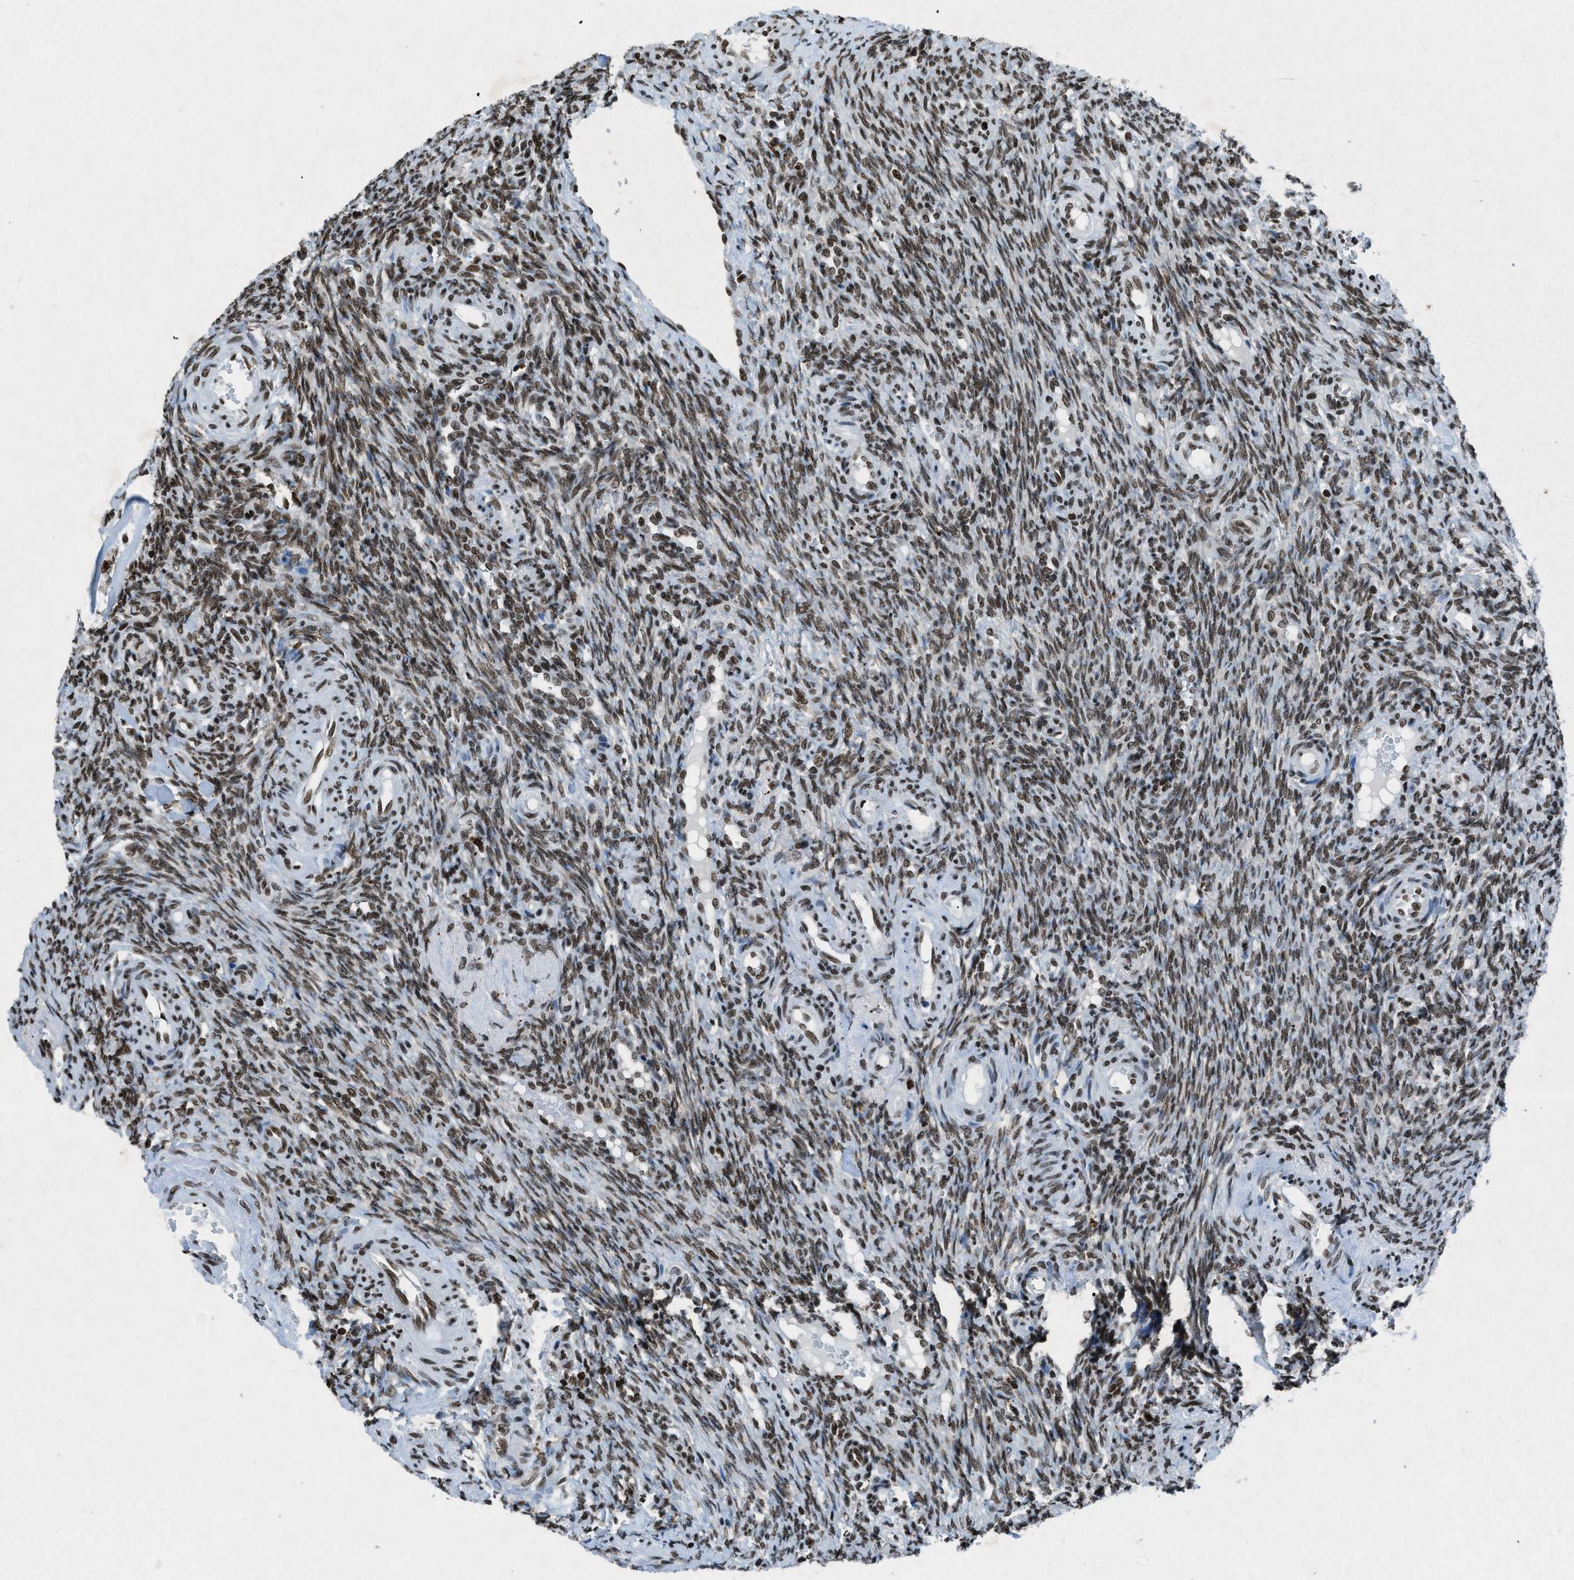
{"staining": {"intensity": "strong", "quantity": ">75%", "location": "nuclear"}, "tissue": "ovary", "cell_type": "Ovarian stroma cells", "image_type": "normal", "snomed": [{"axis": "morphology", "description": "Normal tissue, NOS"}, {"axis": "topography", "description": "Ovary"}], "caption": "Strong nuclear positivity for a protein is seen in about >75% of ovarian stroma cells of benign ovary using IHC.", "gene": "NXF1", "patient": {"sex": "female", "age": 41}}